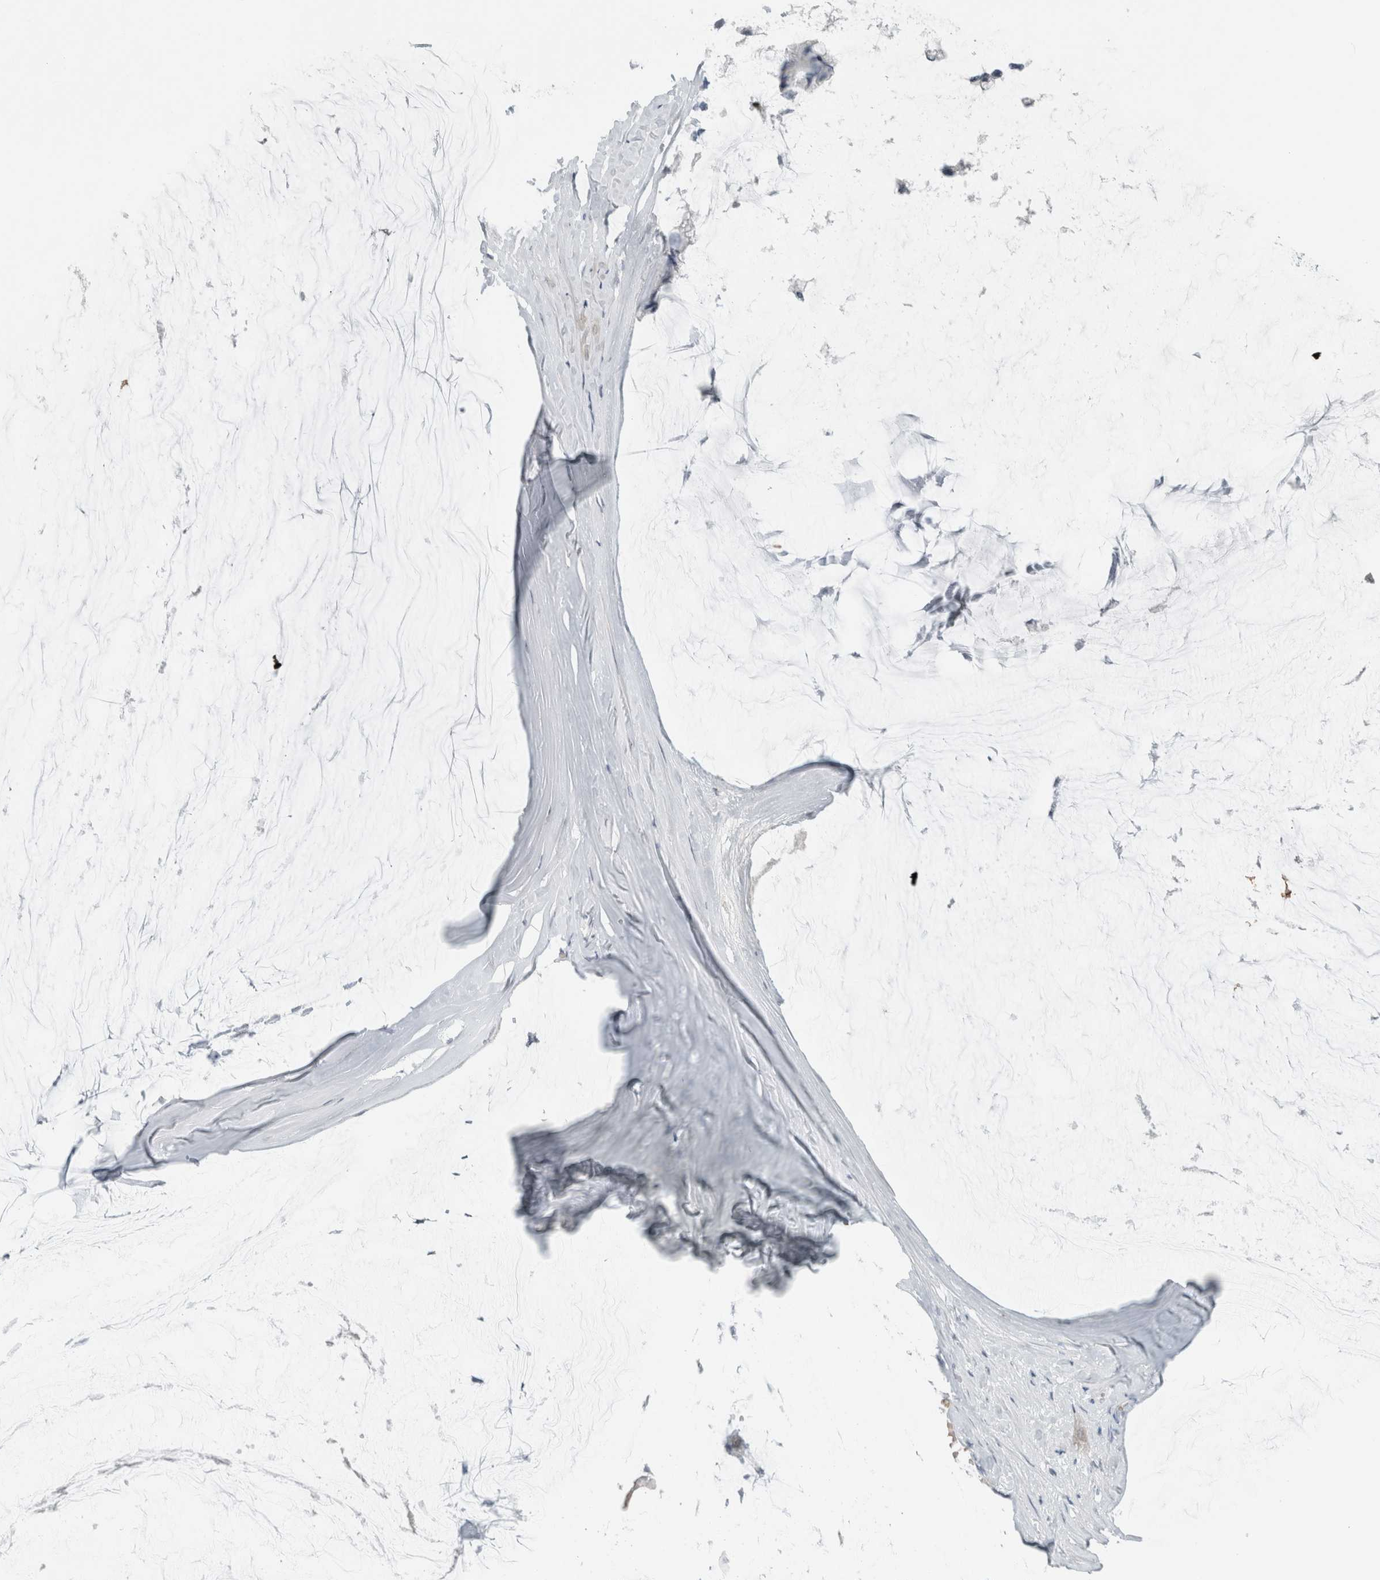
{"staining": {"intensity": "negative", "quantity": "none", "location": "none"}, "tissue": "ovarian cancer", "cell_type": "Tumor cells", "image_type": "cancer", "snomed": [{"axis": "morphology", "description": "Cystadenocarcinoma, mucinous, NOS"}, {"axis": "topography", "description": "Ovary"}], "caption": "Immunohistochemistry (IHC) image of neoplastic tissue: ovarian cancer (mucinous cystadenocarcinoma) stained with DAB displays no significant protein staining in tumor cells. (Stains: DAB (3,3'-diaminobenzidine) immunohistochemistry (IHC) with hematoxylin counter stain, Microscopy: brightfield microscopy at high magnification).", "gene": "FMR1NB", "patient": {"sex": "female", "age": 39}}